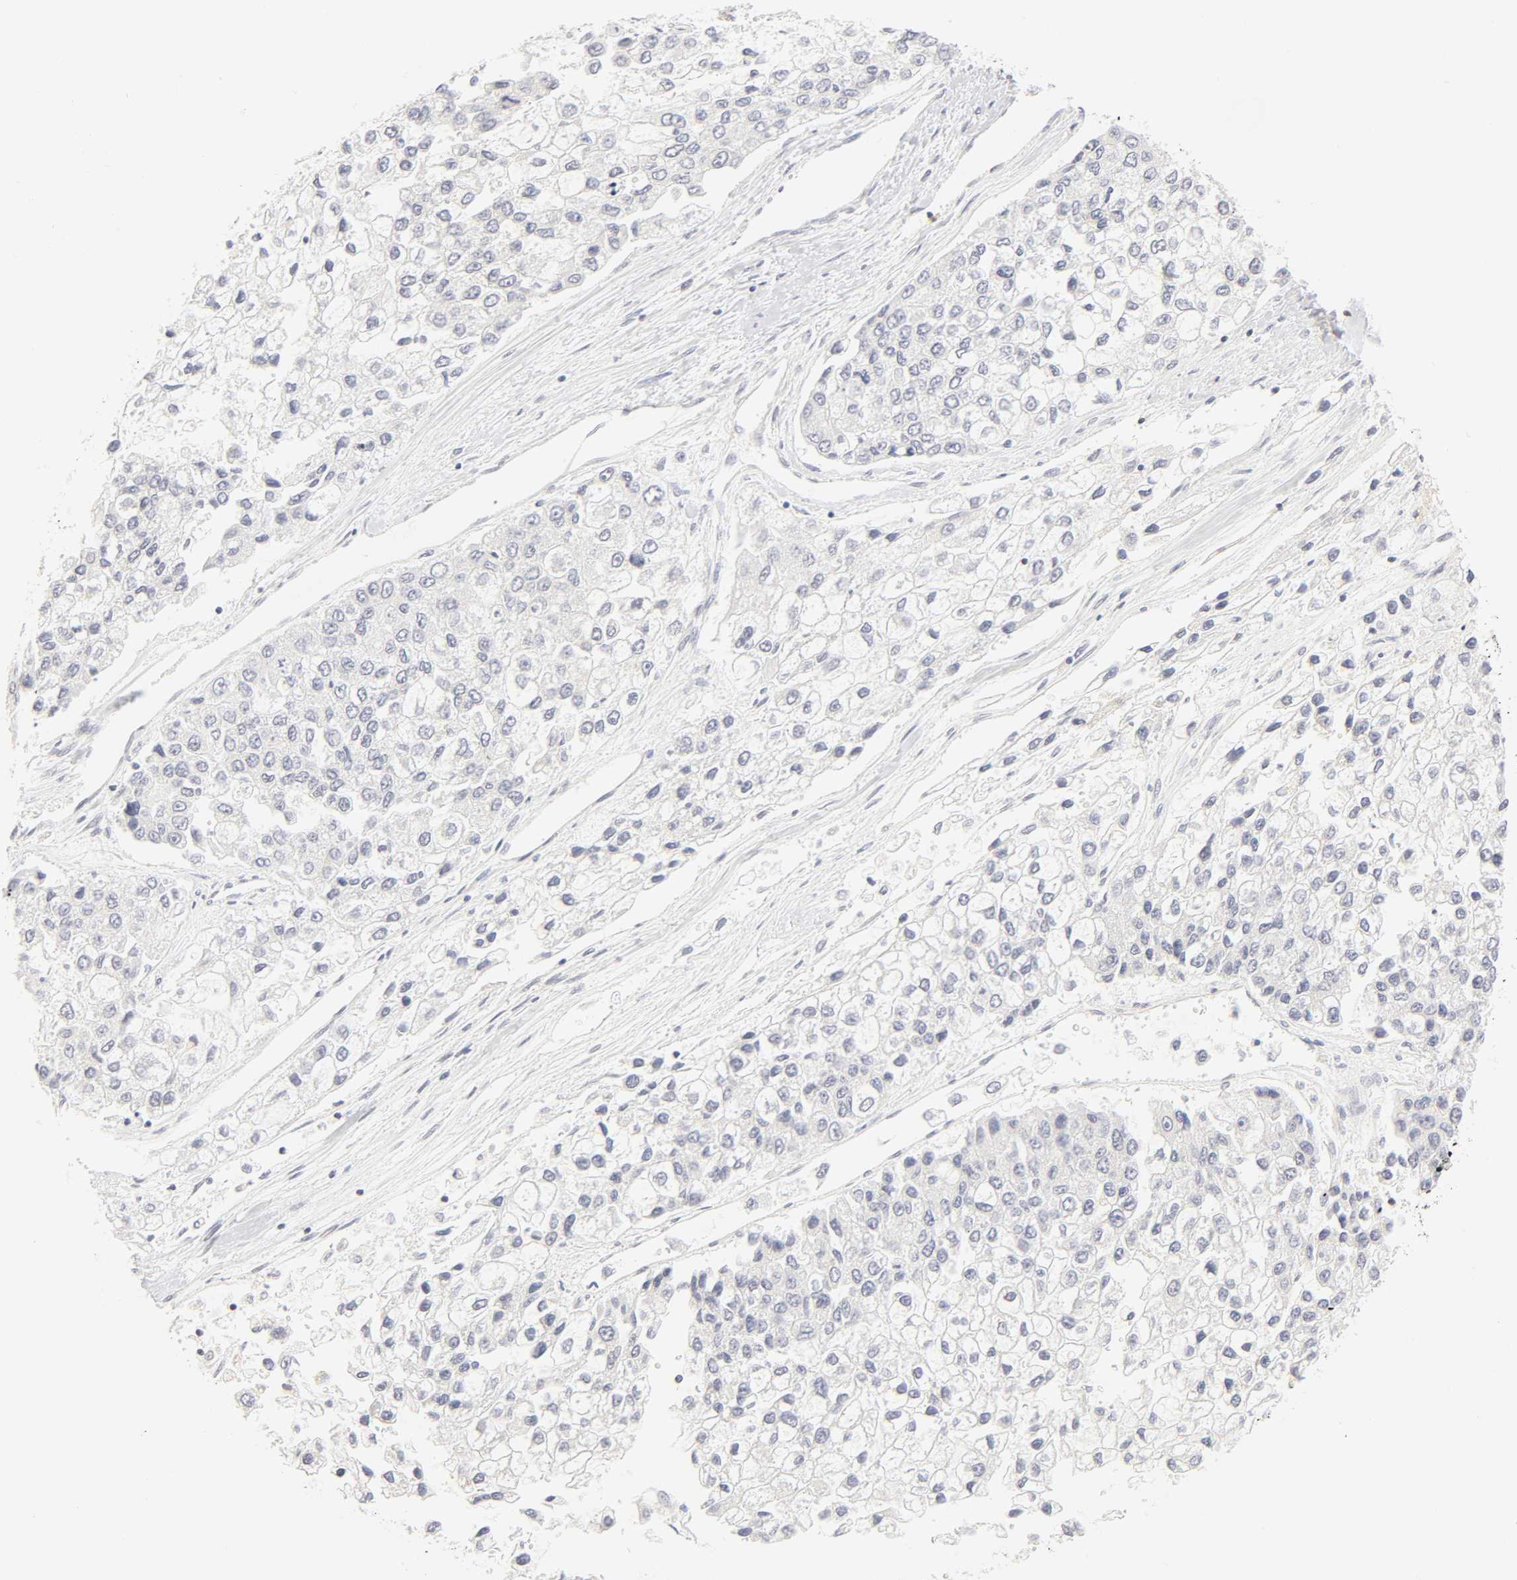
{"staining": {"intensity": "negative", "quantity": "none", "location": "none"}, "tissue": "liver cancer", "cell_type": "Tumor cells", "image_type": "cancer", "snomed": [{"axis": "morphology", "description": "Carcinoma, Hepatocellular, NOS"}, {"axis": "topography", "description": "Liver"}], "caption": "A high-resolution micrograph shows IHC staining of liver hepatocellular carcinoma, which shows no significant positivity in tumor cells.", "gene": "KIF2A", "patient": {"sex": "female", "age": 66}}